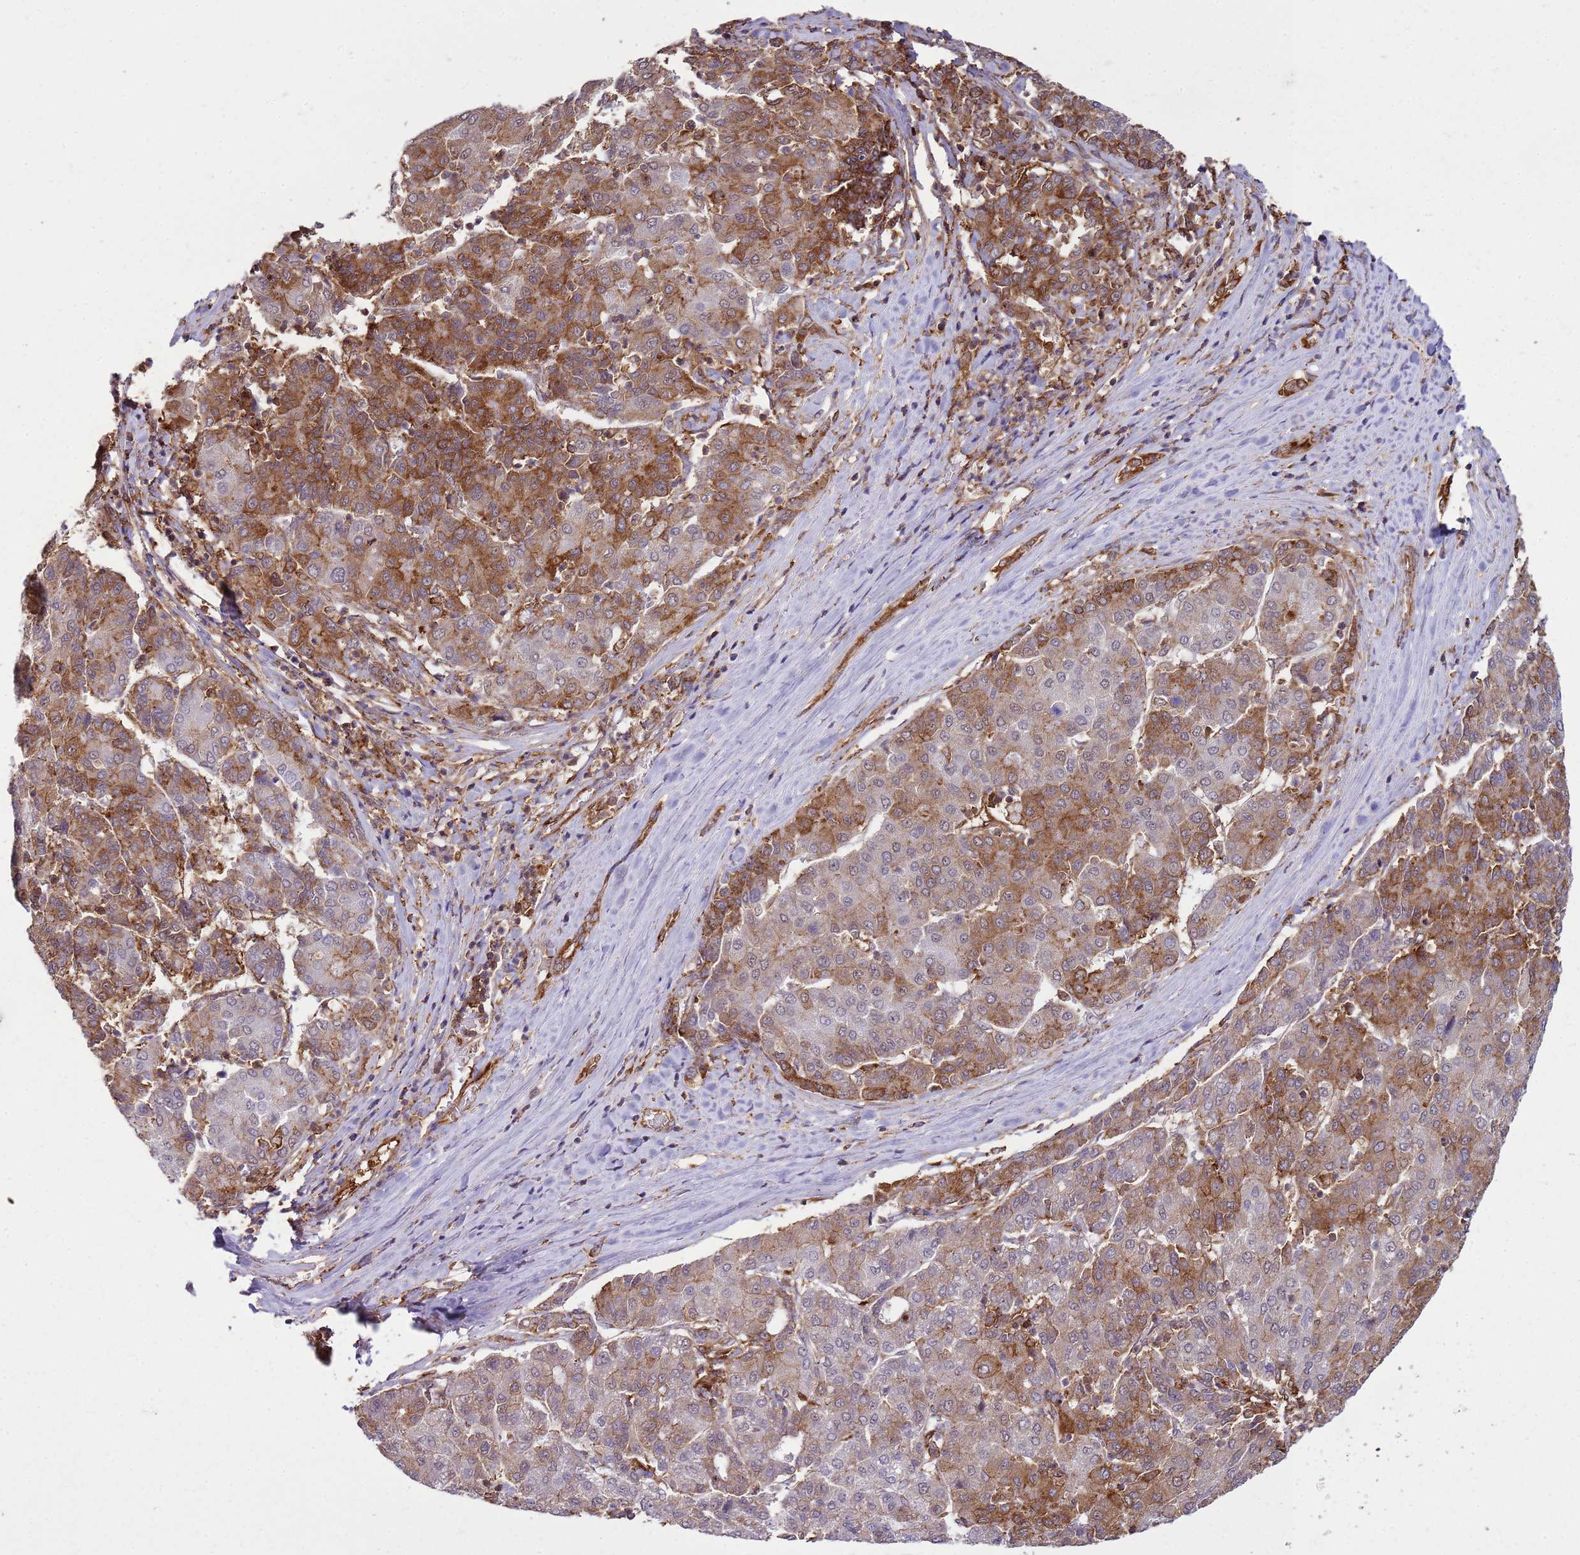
{"staining": {"intensity": "moderate", "quantity": ">75%", "location": "cytoplasmic/membranous"}, "tissue": "liver cancer", "cell_type": "Tumor cells", "image_type": "cancer", "snomed": [{"axis": "morphology", "description": "Carcinoma, Hepatocellular, NOS"}, {"axis": "topography", "description": "Liver"}], "caption": "Brown immunohistochemical staining in liver cancer (hepatocellular carcinoma) reveals moderate cytoplasmic/membranous positivity in about >75% of tumor cells.", "gene": "GABRE", "patient": {"sex": "male", "age": 65}}